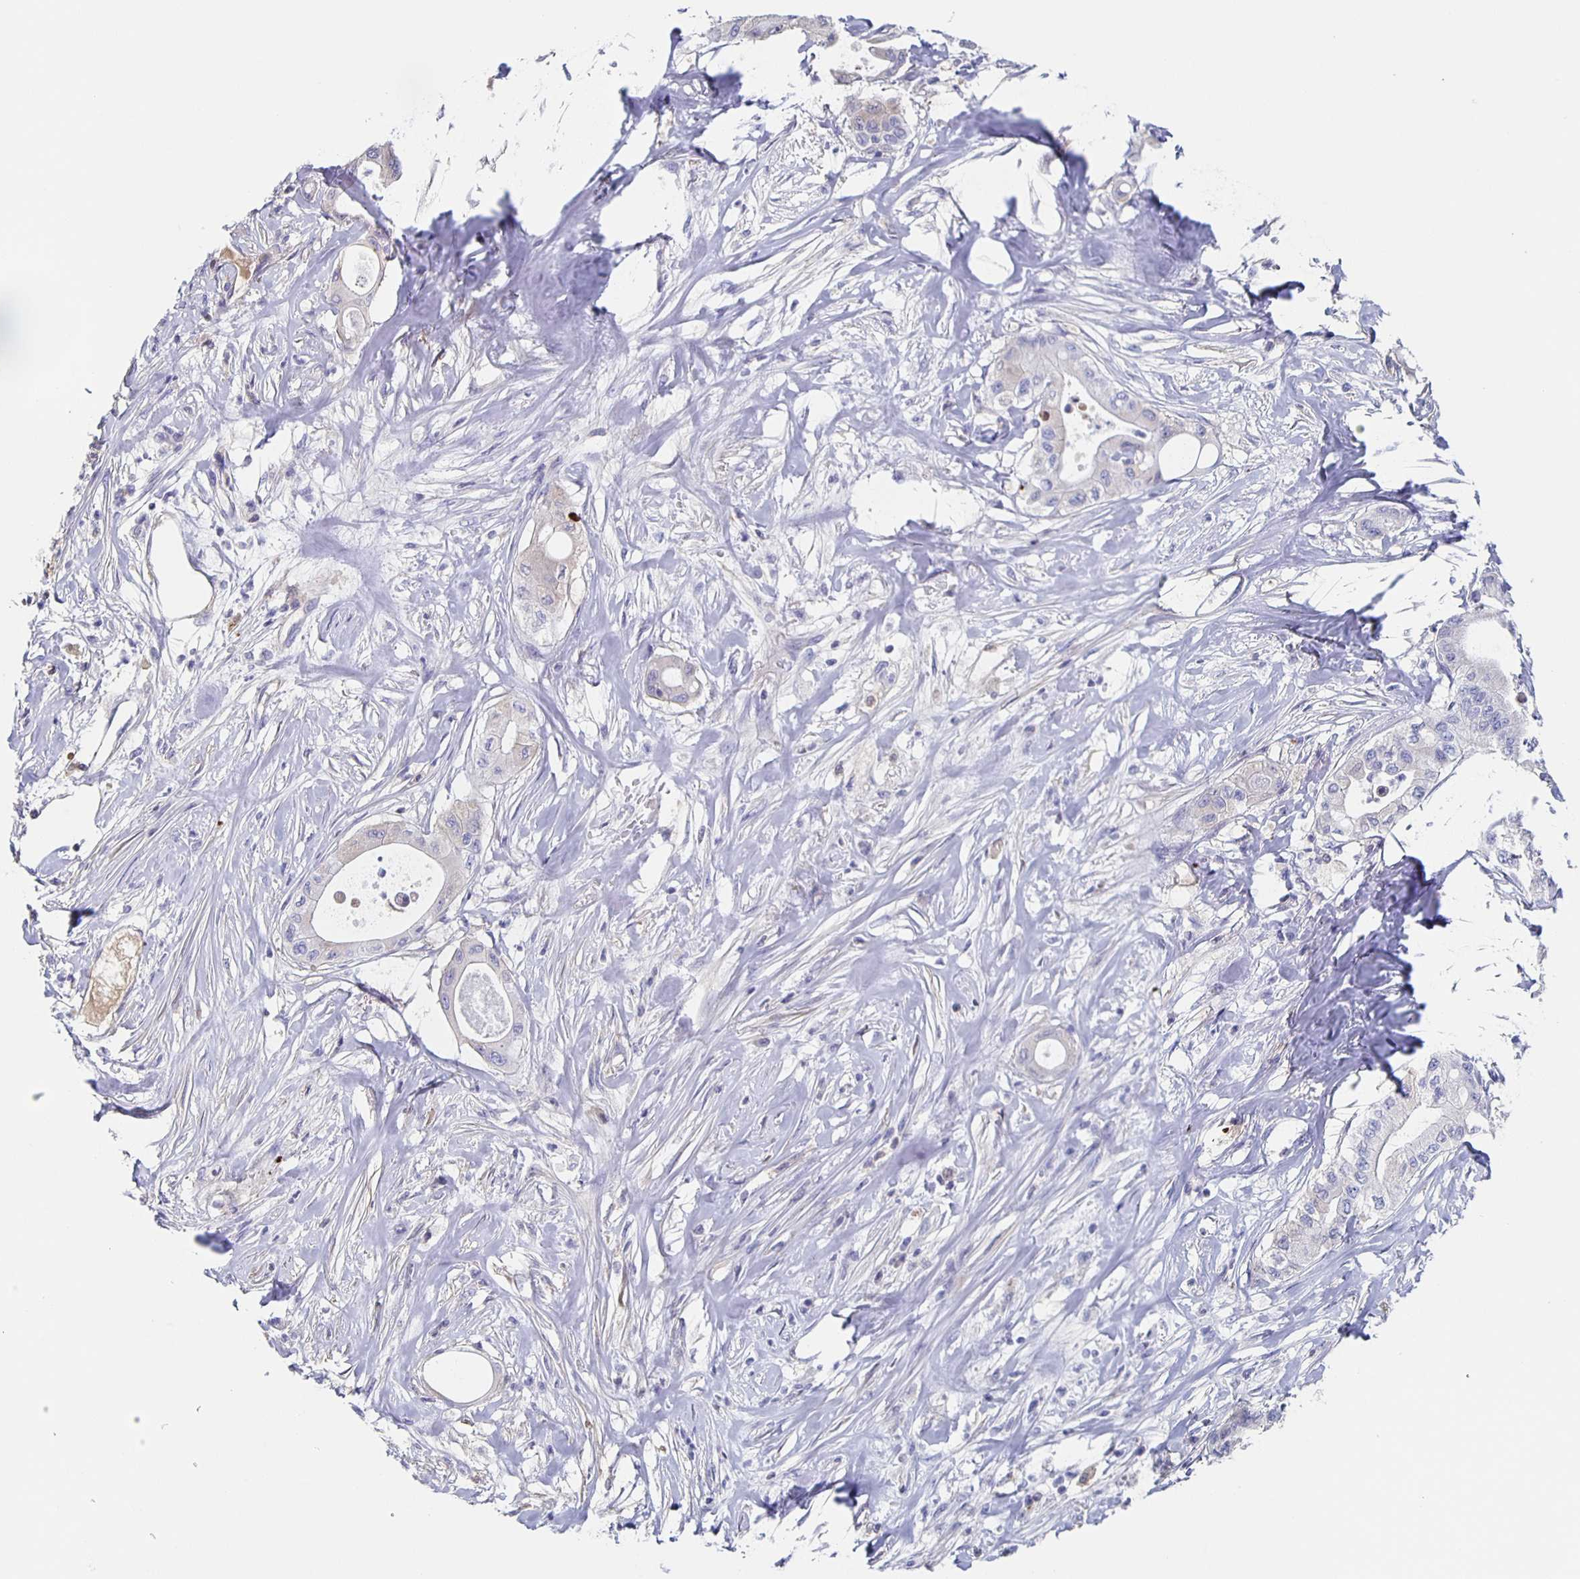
{"staining": {"intensity": "negative", "quantity": "none", "location": "none"}, "tissue": "pancreatic cancer", "cell_type": "Tumor cells", "image_type": "cancer", "snomed": [{"axis": "morphology", "description": "Adenocarcinoma, NOS"}, {"axis": "topography", "description": "Pancreas"}], "caption": "There is no significant positivity in tumor cells of pancreatic adenocarcinoma. The staining was performed using DAB (3,3'-diaminobenzidine) to visualize the protein expression in brown, while the nuclei were stained in blue with hematoxylin (Magnification: 20x).", "gene": "FGA", "patient": {"sex": "male", "age": 71}}